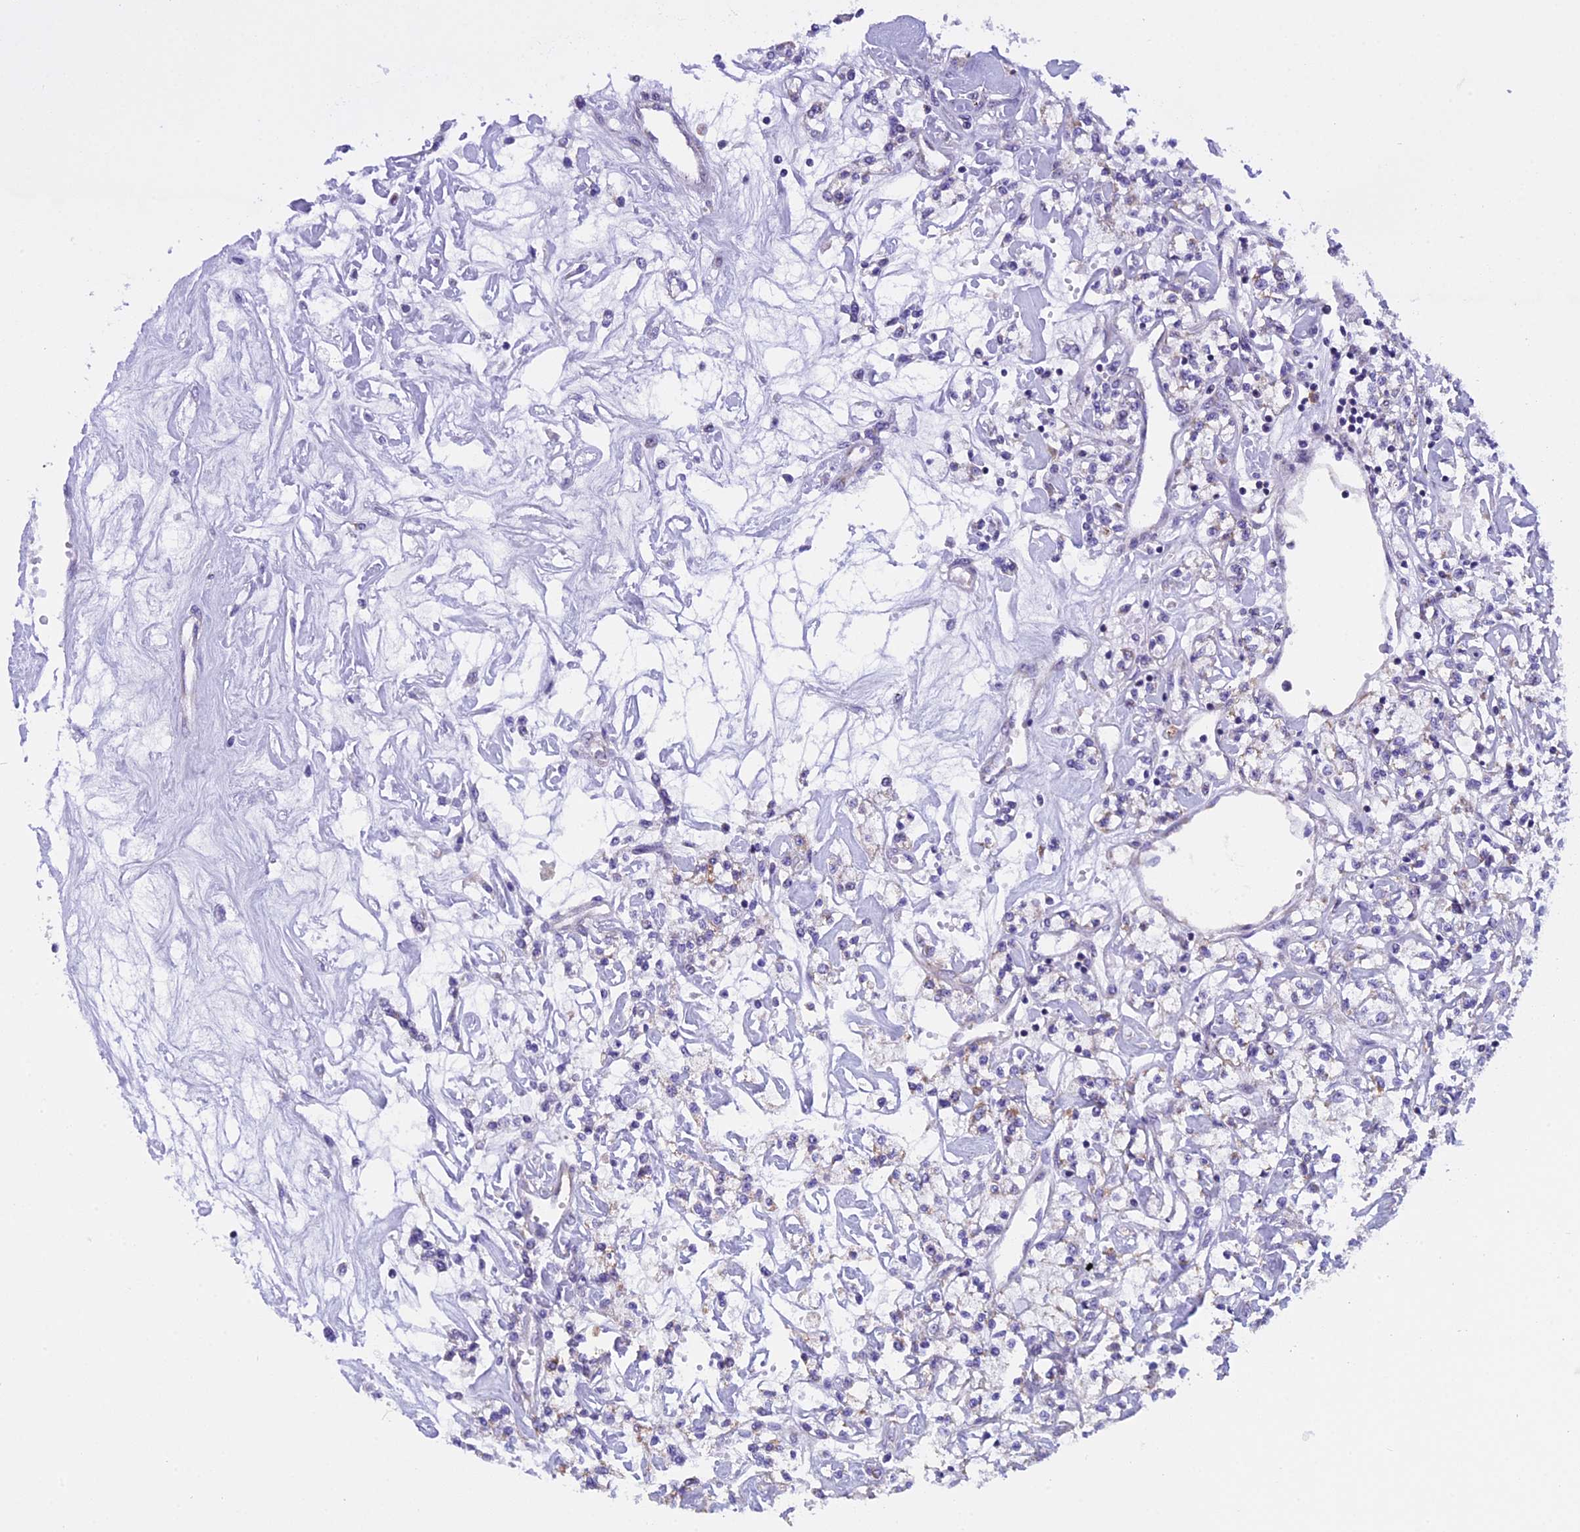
{"staining": {"intensity": "negative", "quantity": "none", "location": "none"}, "tissue": "renal cancer", "cell_type": "Tumor cells", "image_type": "cancer", "snomed": [{"axis": "morphology", "description": "Adenocarcinoma, NOS"}, {"axis": "topography", "description": "Kidney"}], "caption": "Renal cancer (adenocarcinoma) was stained to show a protein in brown. There is no significant staining in tumor cells.", "gene": "ZNF317", "patient": {"sex": "female", "age": 59}}